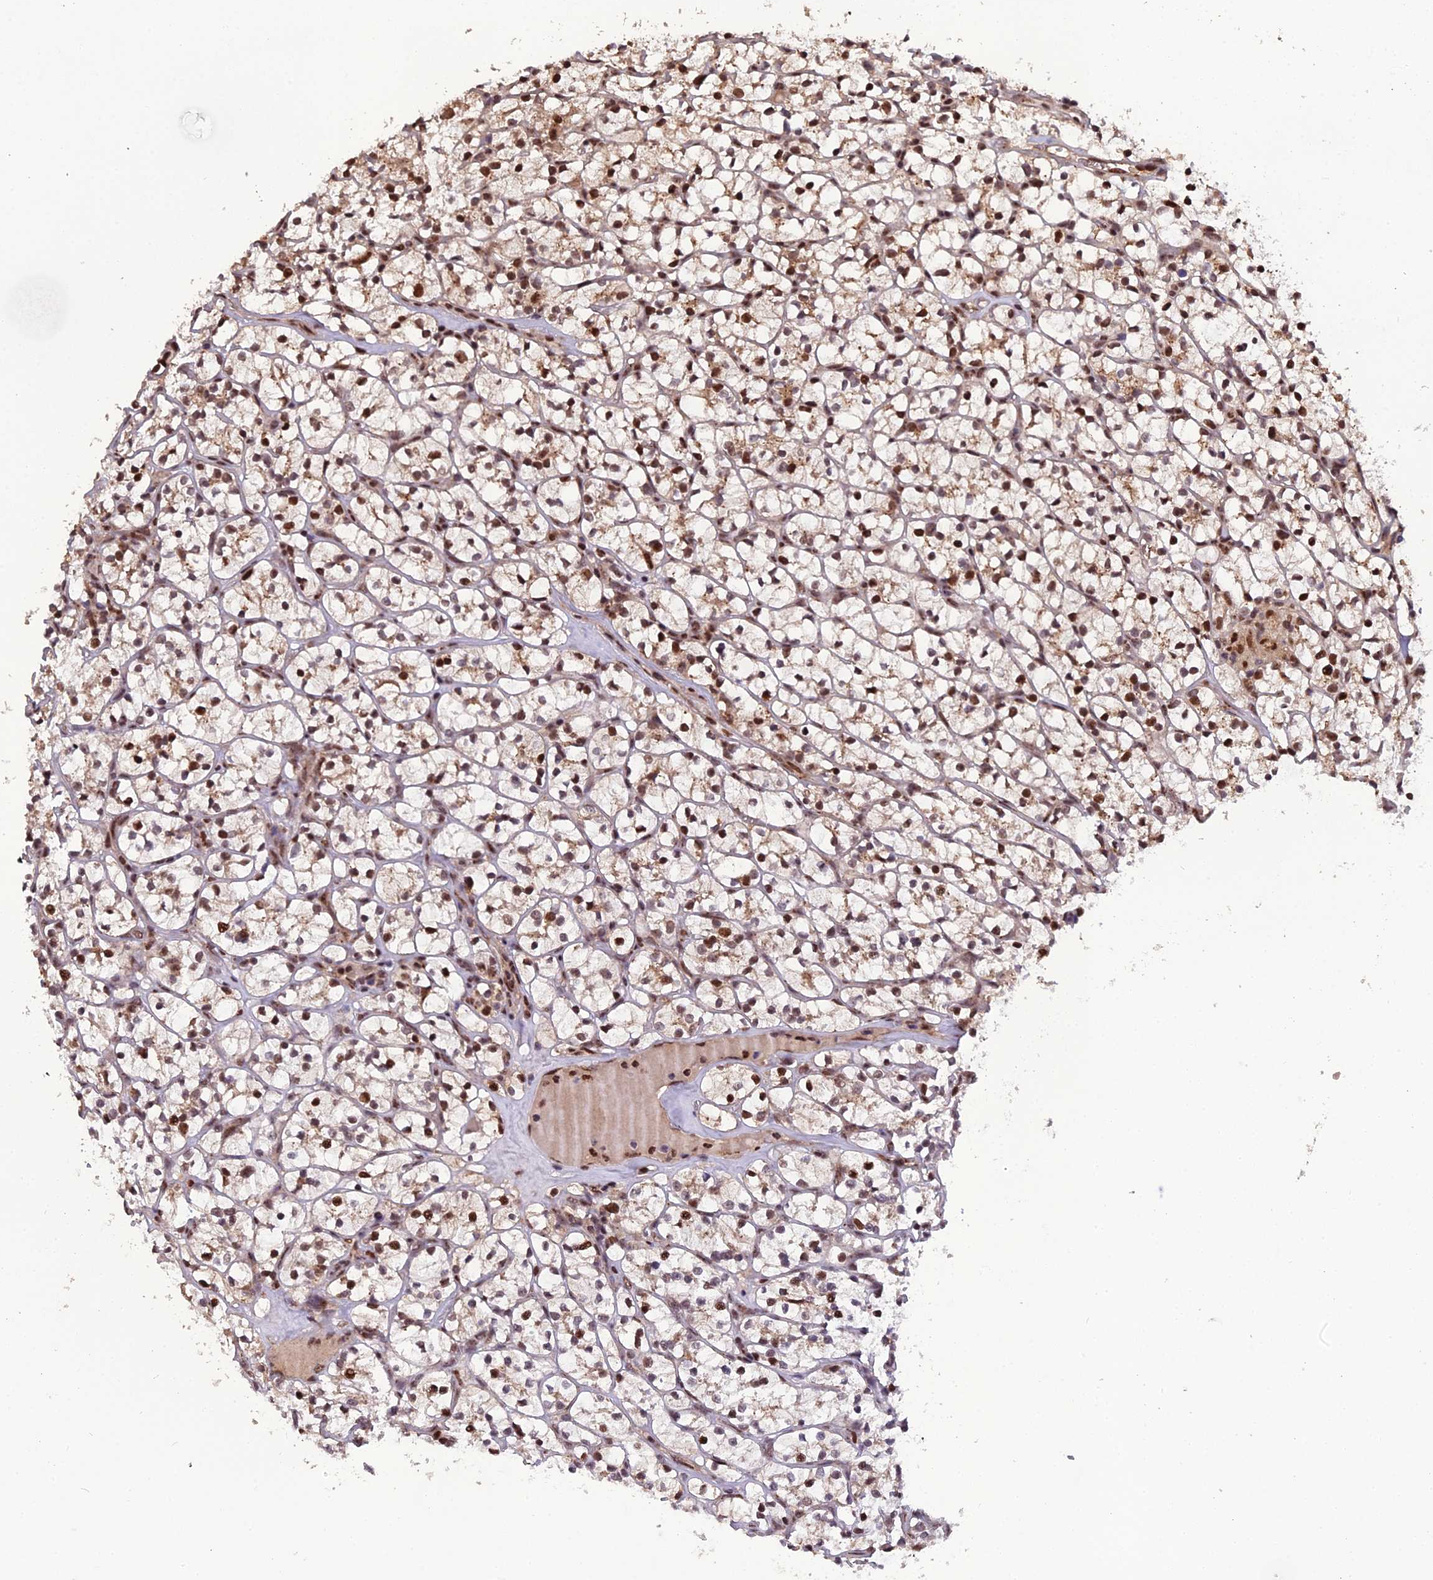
{"staining": {"intensity": "moderate", "quantity": ">75%", "location": "cytoplasmic/membranous,nuclear"}, "tissue": "renal cancer", "cell_type": "Tumor cells", "image_type": "cancer", "snomed": [{"axis": "morphology", "description": "Adenocarcinoma, NOS"}, {"axis": "topography", "description": "Kidney"}], "caption": "The image displays immunohistochemical staining of adenocarcinoma (renal). There is moderate cytoplasmic/membranous and nuclear positivity is identified in approximately >75% of tumor cells. The staining was performed using DAB (3,3'-diaminobenzidine), with brown indicating positive protein expression. Nuclei are stained blue with hematoxylin.", "gene": "ARL2", "patient": {"sex": "female", "age": 64}}